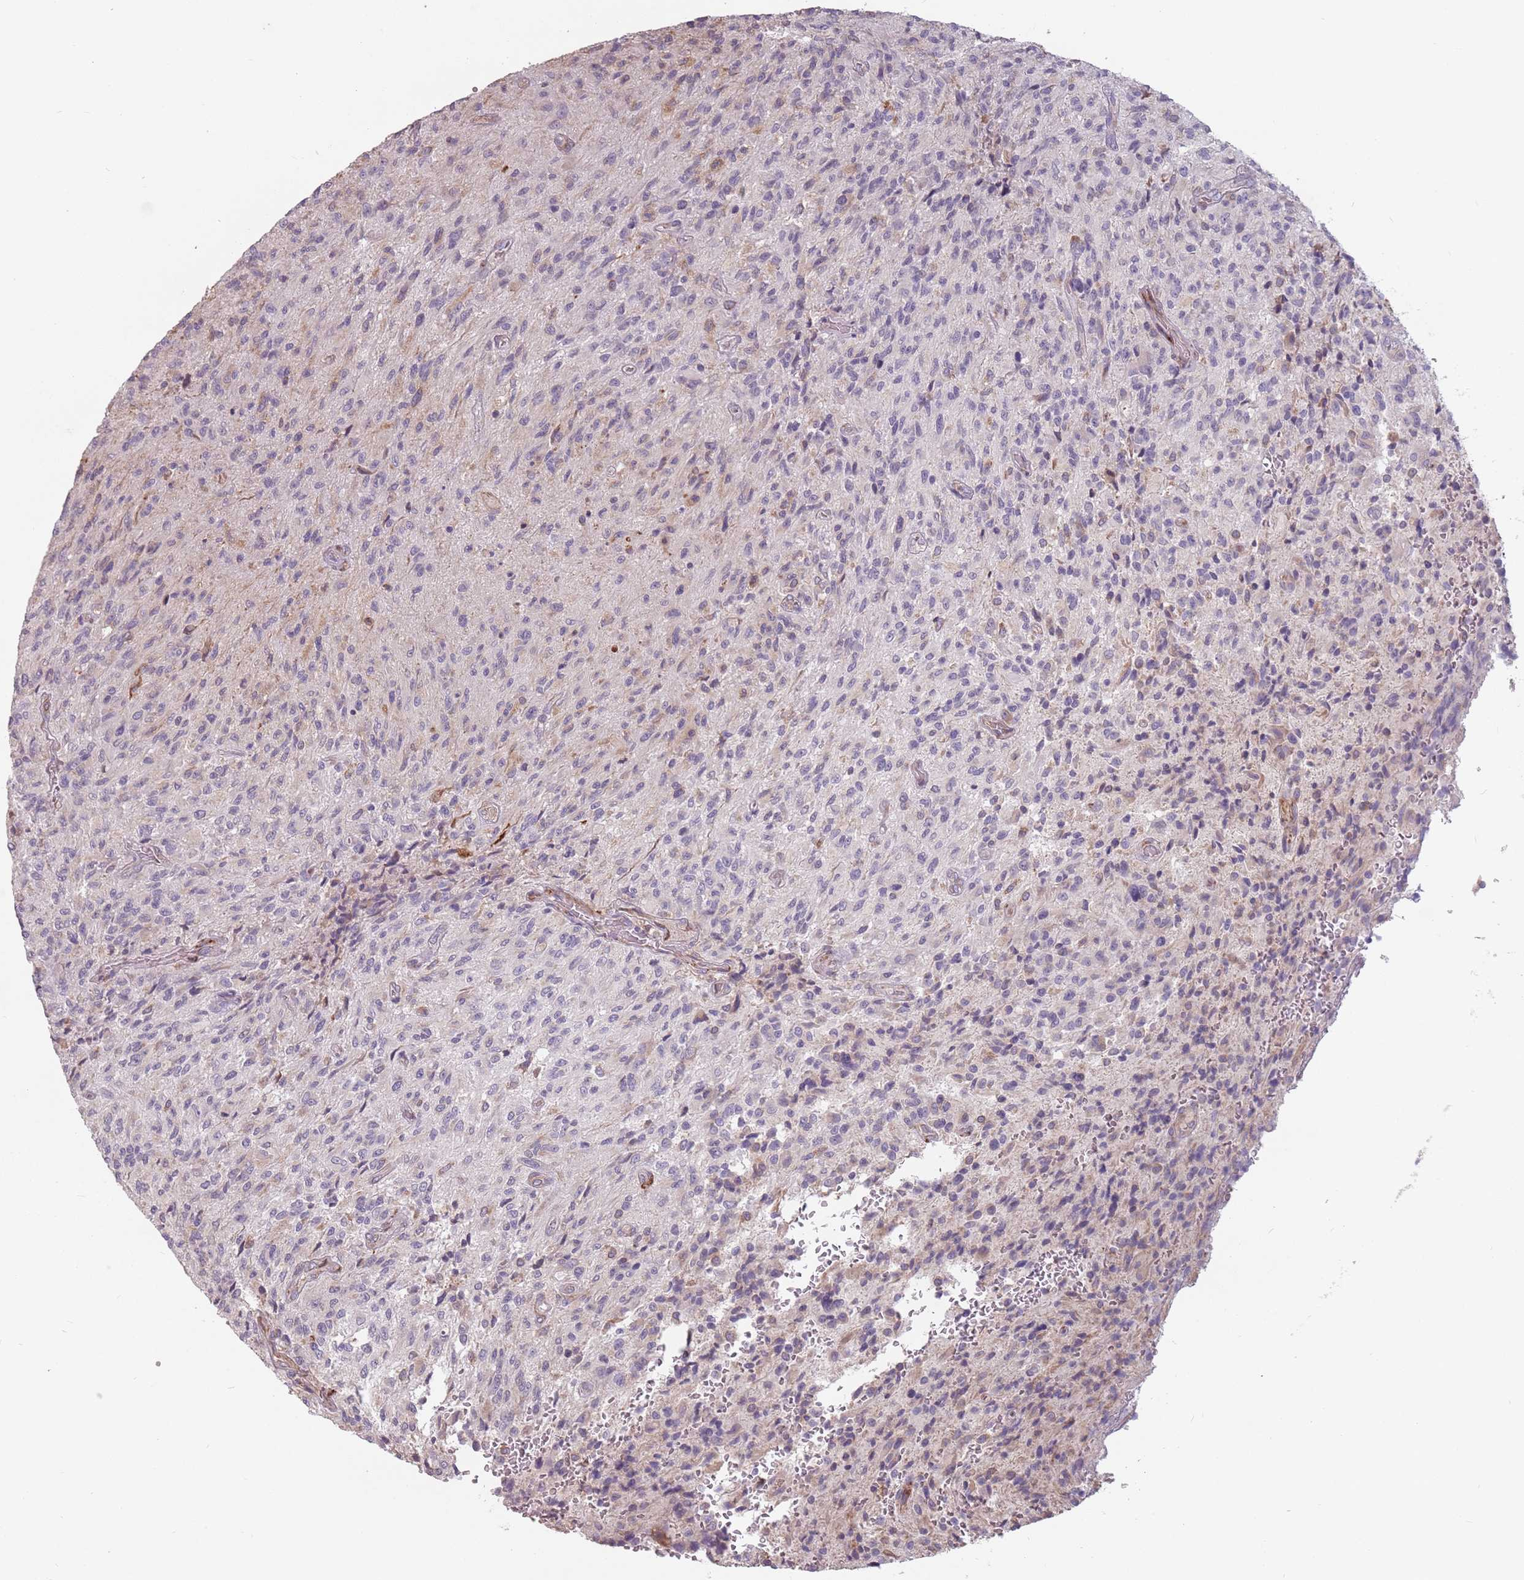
{"staining": {"intensity": "negative", "quantity": "none", "location": "none"}, "tissue": "glioma", "cell_type": "Tumor cells", "image_type": "cancer", "snomed": [{"axis": "morphology", "description": "Normal tissue, NOS"}, {"axis": "morphology", "description": "Glioma, malignant, High grade"}, {"axis": "topography", "description": "Cerebral cortex"}], "caption": "Tumor cells show no significant protein expression in glioma.", "gene": "RPS9", "patient": {"sex": "male", "age": 56}}